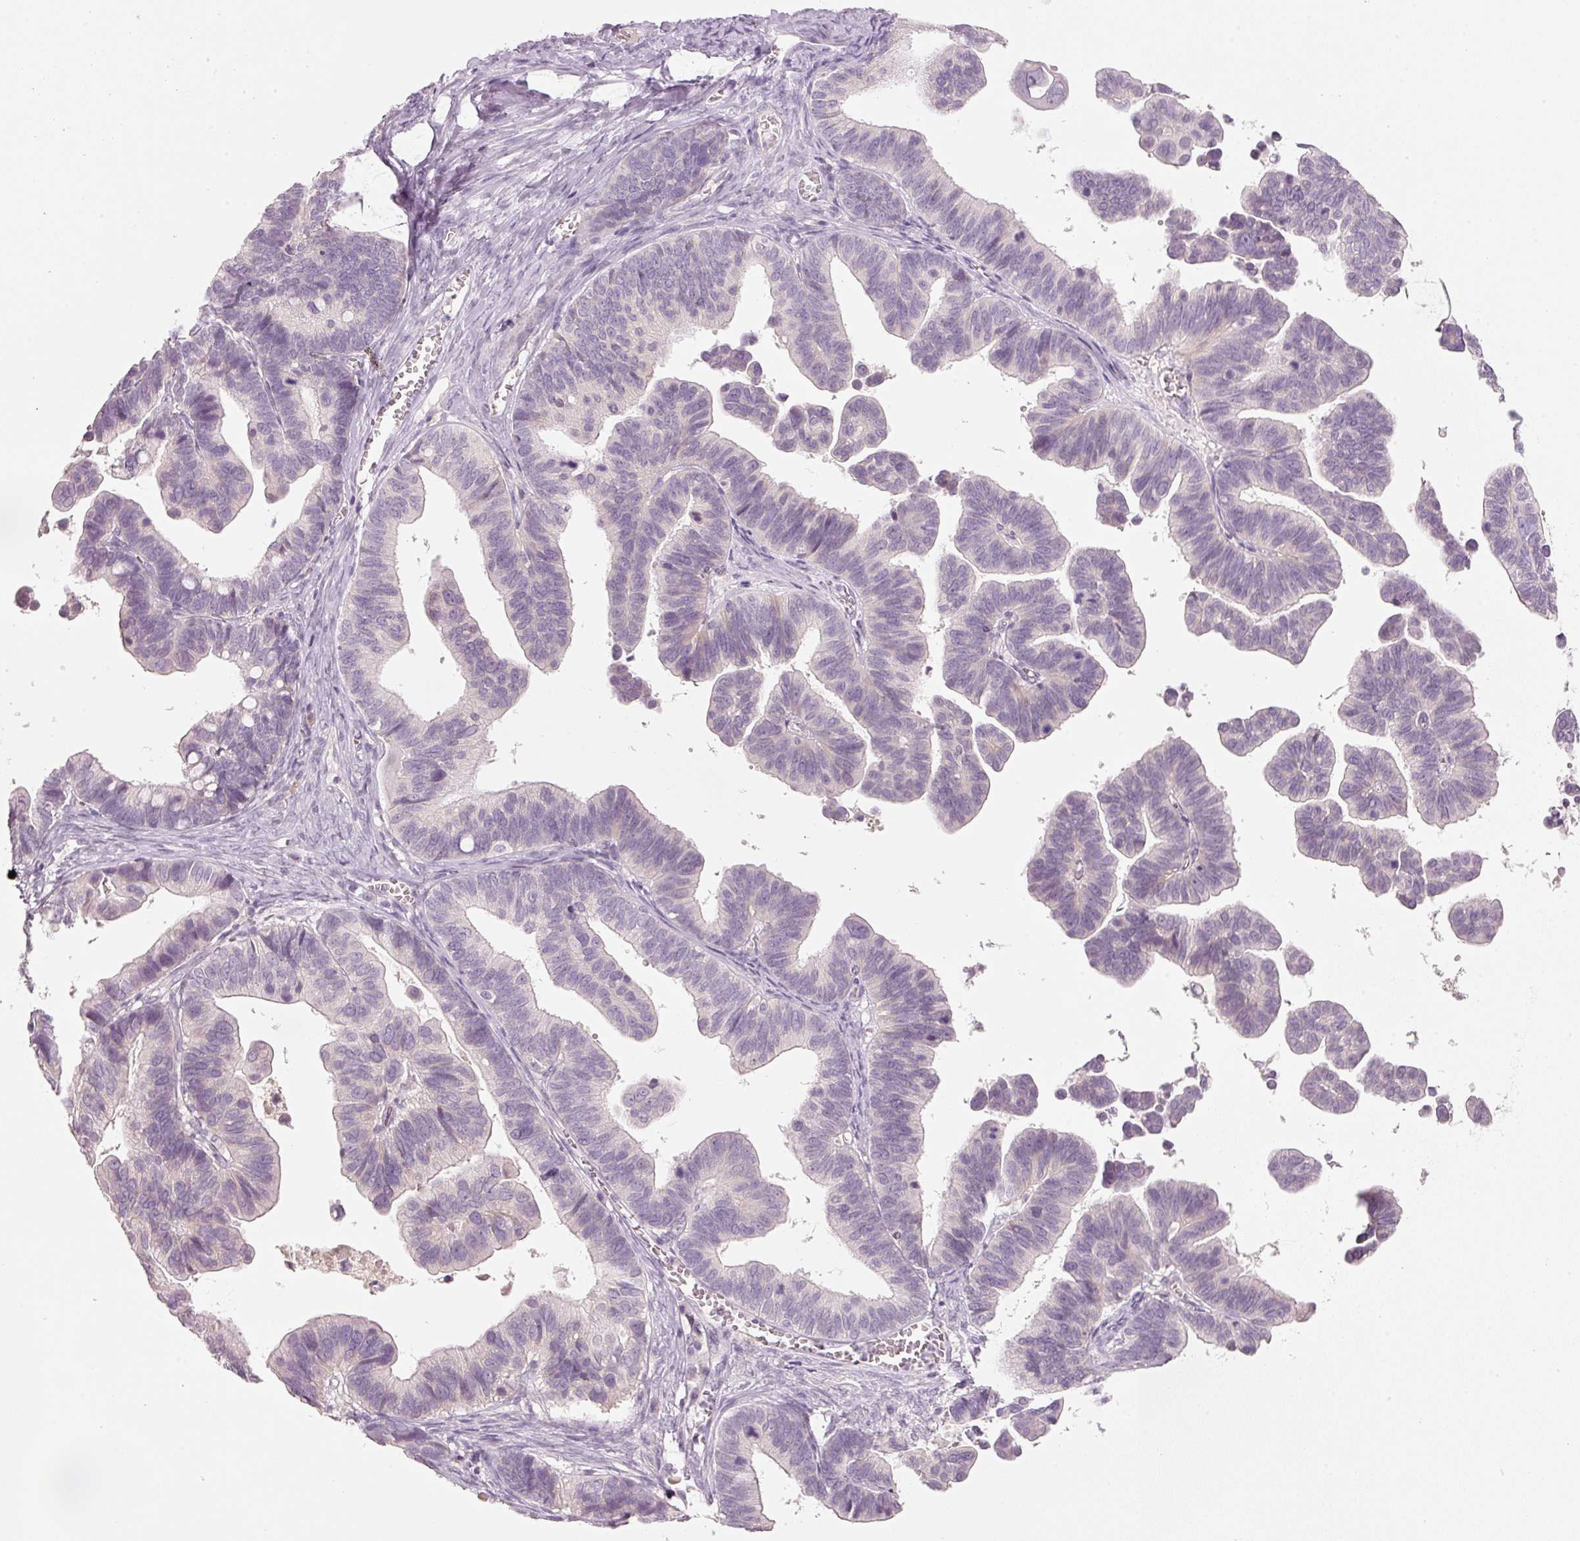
{"staining": {"intensity": "negative", "quantity": "none", "location": "none"}, "tissue": "ovarian cancer", "cell_type": "Tumor cells", "image_type": "cancer", "snomed": [{"axis": "morphology", "description": "Cystadenocarcinoma, serous, NOS"}, {"axis": "topography", "description": "Ovary"}], "caption": "An immunohistochemistry photomicrograph of ovarian cancer (serous cystadenocarcinoma) is shown. There is no staining in tumor cells of ovarian cancer (serous cystadenocarcinoma). (DAB immunohistochemistry, high magnification).", "gene": "STEAP1", "patient": {"sex": "female", "age": 56}}